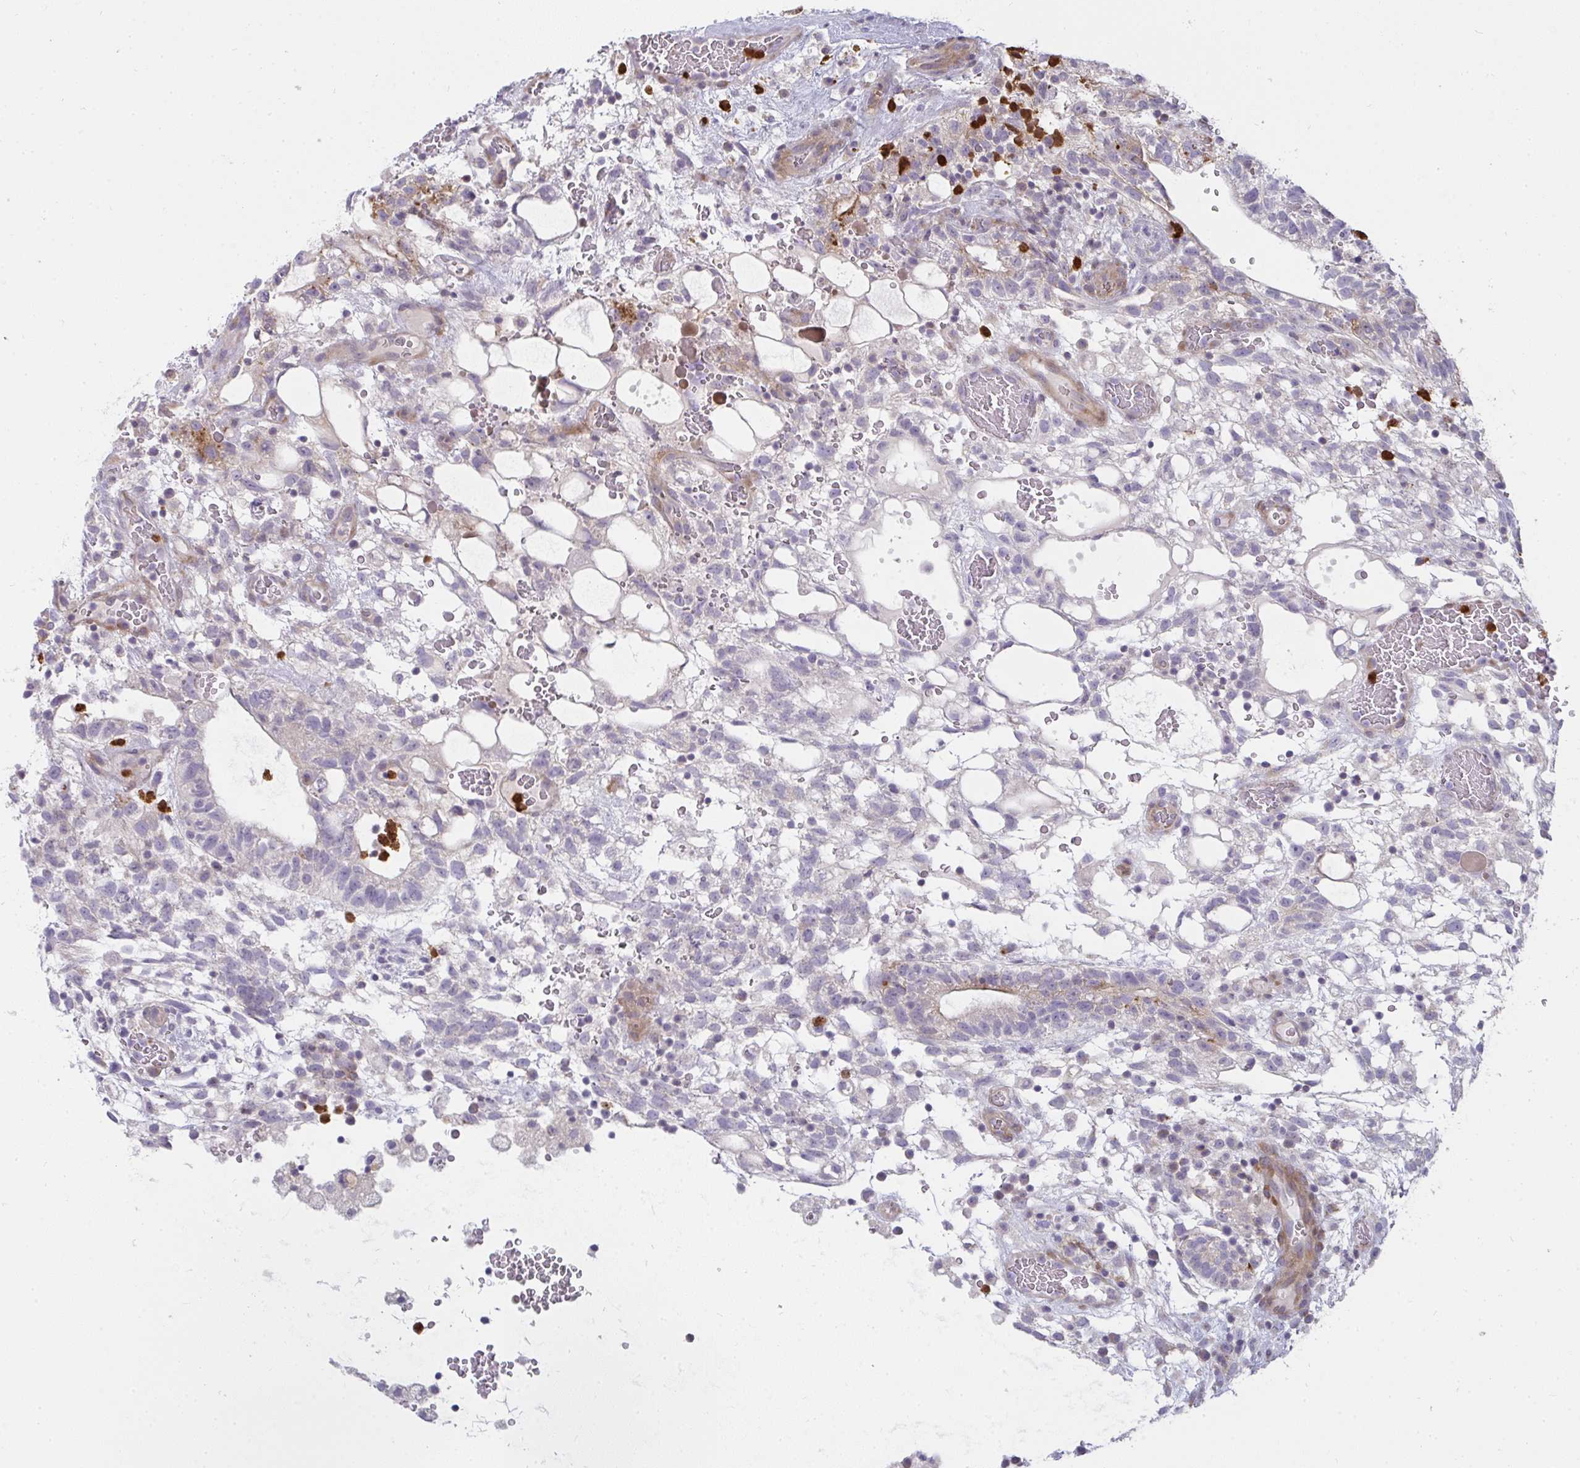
{"staining": {"intensity": "moderate", "quantity": "<25%", "location": "cytoplasmic/membranous"}, "tissue": "testis cancer", "cell_type": "Tumor cells", "image_type": "cancer", "snomed": [{"axis": "morphology", "description": "Normal tissue, NOS"}, {"axis": "morphology", "description": "Carcinoma, Embryonal, NOS"}, {"axis": "topography", "description": "Testis"}], "caption": "Protein expression analysis of testis cancer reveals moderate cytoplasmic/membranous staining in approximately <25% of tumor cells. (DAB (3,3'-diaminobenzidine) IHC with brightfield microscopy, high magnification).", "gene": "CSF3R", "patient": {"sex": "male", "age": 32}}